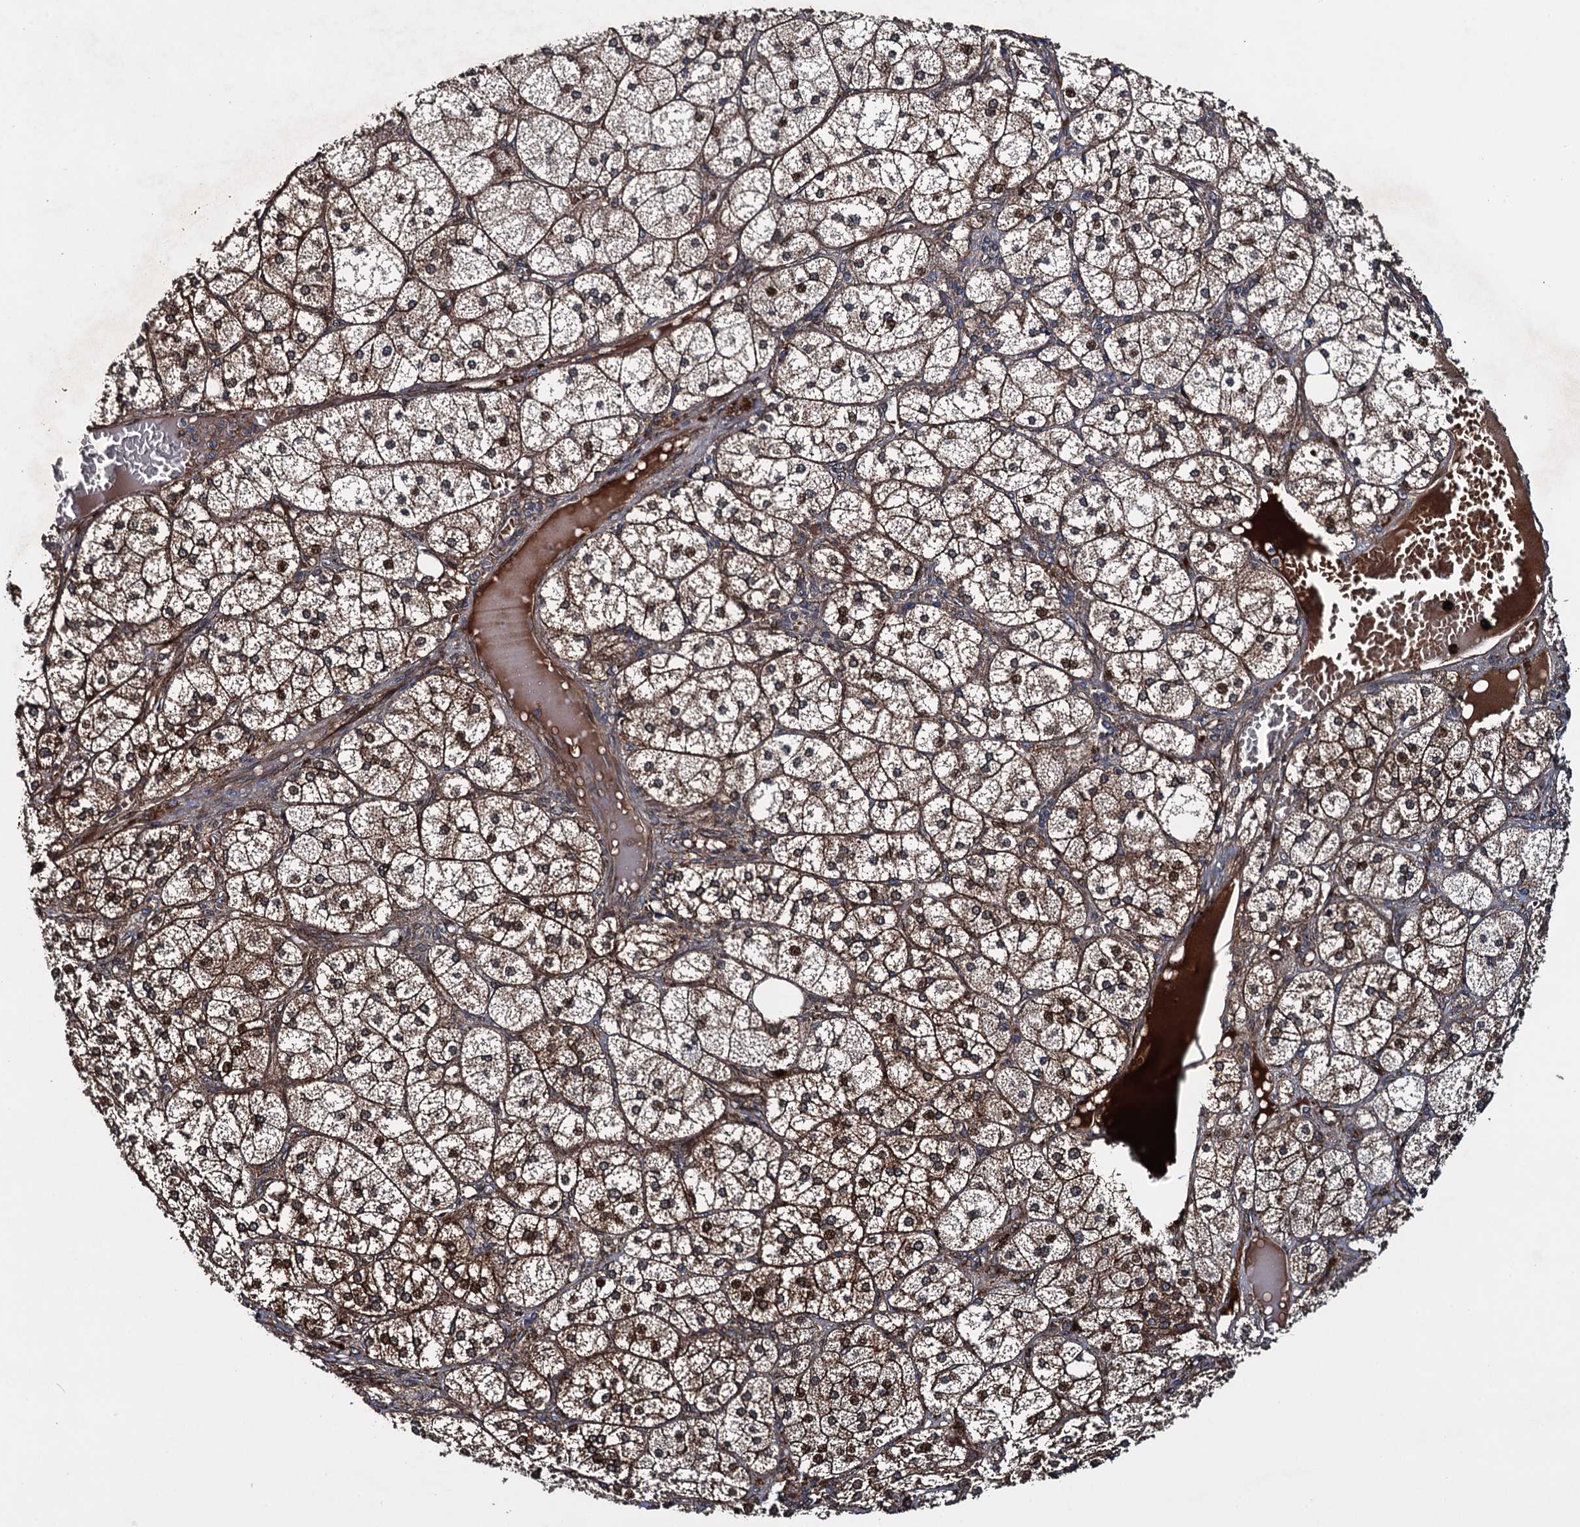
{"staining": {"intensity": "strong", "quantity": ">75%", "location": "cytoplasmic/membranous"}, "tissue": "adrenal gland", "cell_type": "Glandular cells", "image_type": "normal", "snomed": [{"axis": "morphology", "description": "Normal tissue, NOS"}, {"axis": "topography", "description": "Adrenal gland"}], "caption": "Approximately >75% of glandular cells in normal adrenal gland exhibit strong cytoplasmic/membranous protein expression as visualized by brown immunohistochemical staining.", "gene": "RHOBTB1", "patient": {"sex": "female", "age": 61}}